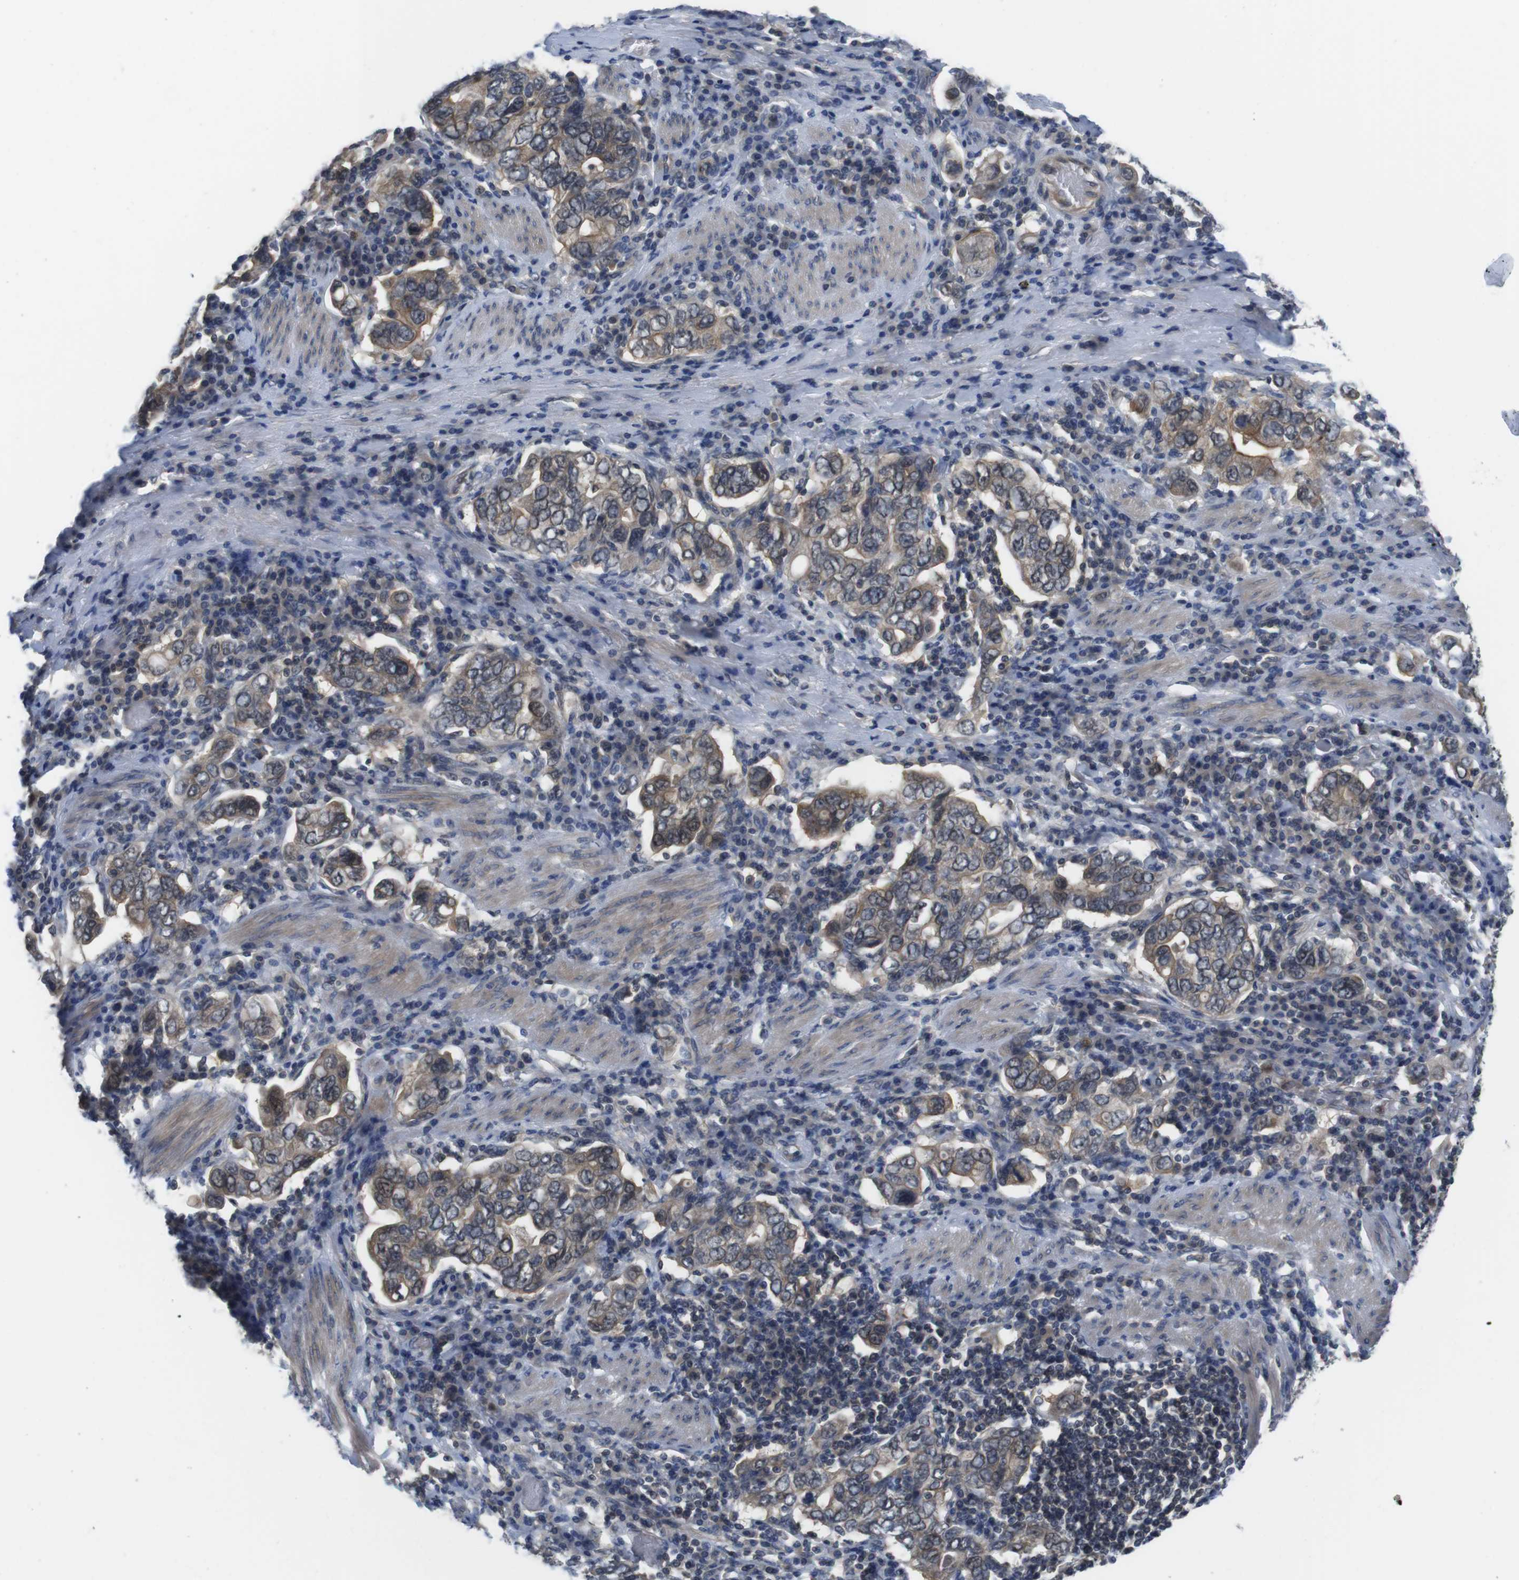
{"staining": {"intensity": "moderate", "quantity": ">75%", "location": "cytoplasmic/membranous"}, "tissue": "stomach cancer", "cell_type": "Tumor cells", "image_type": "cancer", "snomed": [{"axis": "morphology", "description": "Adenocarcinoma, NOS"}, {"axis": "topography", "description": "Stomach, upper"}], "caption": "The photomicrograph demonstrates a brown stain indicating the presence of a protein in the cytoplasmic/membranous of tumor cells in stomach adenocarcinoma. (Stains: DAB in brown, nuclei in blue, Microscopy: brightfield microscopy at high magnification).", "gene": "FADD", "patient": {"sex": "male", "age": 62}}